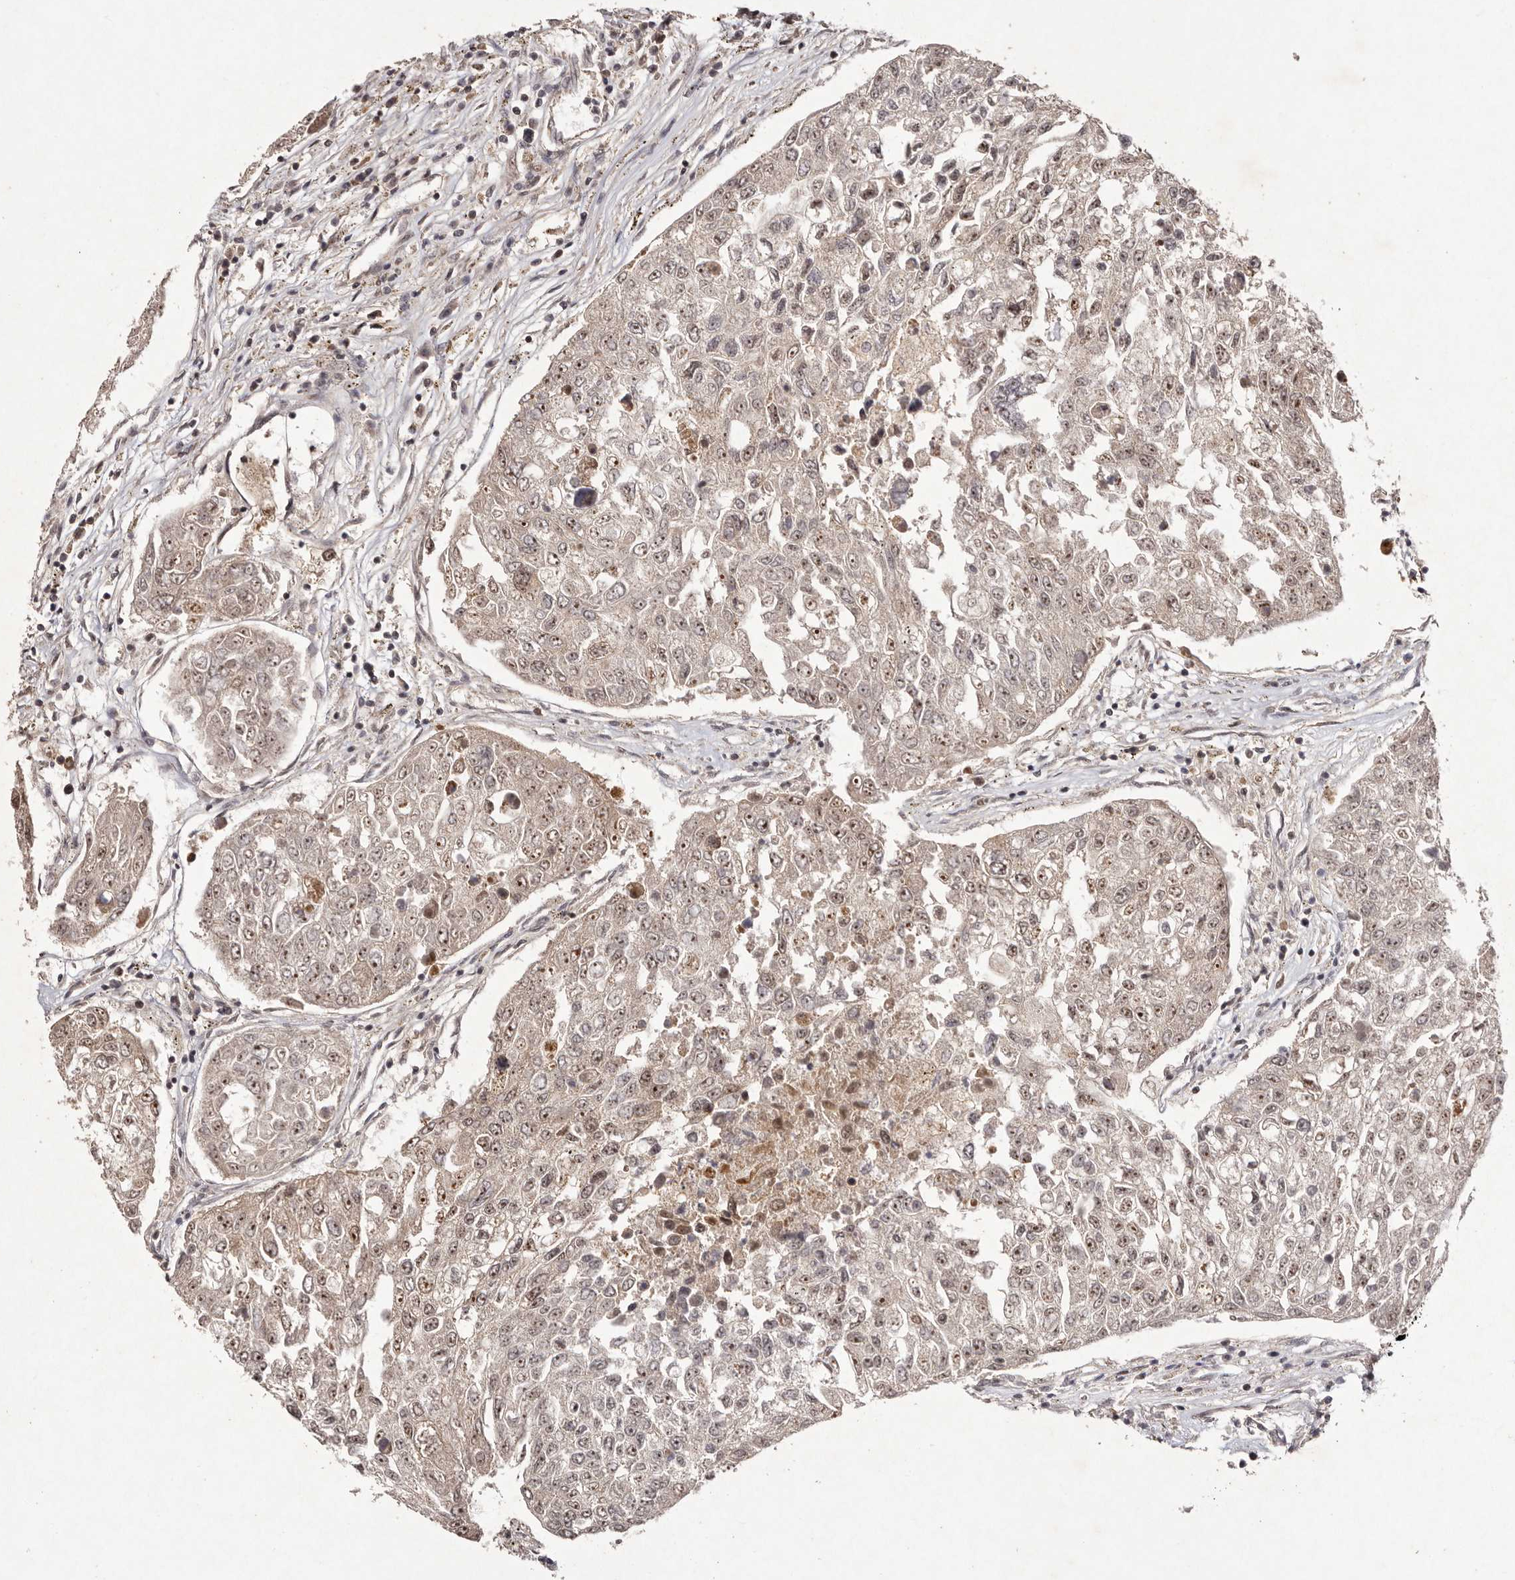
{"staining": {"intensity": "moderate", "quantity": ">75%", "location": "cytoplasmic/membranous,nuclear"}, "tissue": "urothelial cancer", "cell_type": "Tumor cells", "image_type": "cancer", "snomed": [{"axis": "morphology", "description": "Urothelial carcinoma, High grade"}, {"axis": "topography", "description": "Lymph node"}, {"axis": "topography", "description": "Urinary bladder"}], "caption": "Human high-grade urothelial carcinoma stained with a brown dye demonstrates moderate cytoplasmic/membranous and nuclear positive expression in approximately >75% of tumor cells.", "gene": "BUD31", "patient": {"sex": "male", "age": 51}}